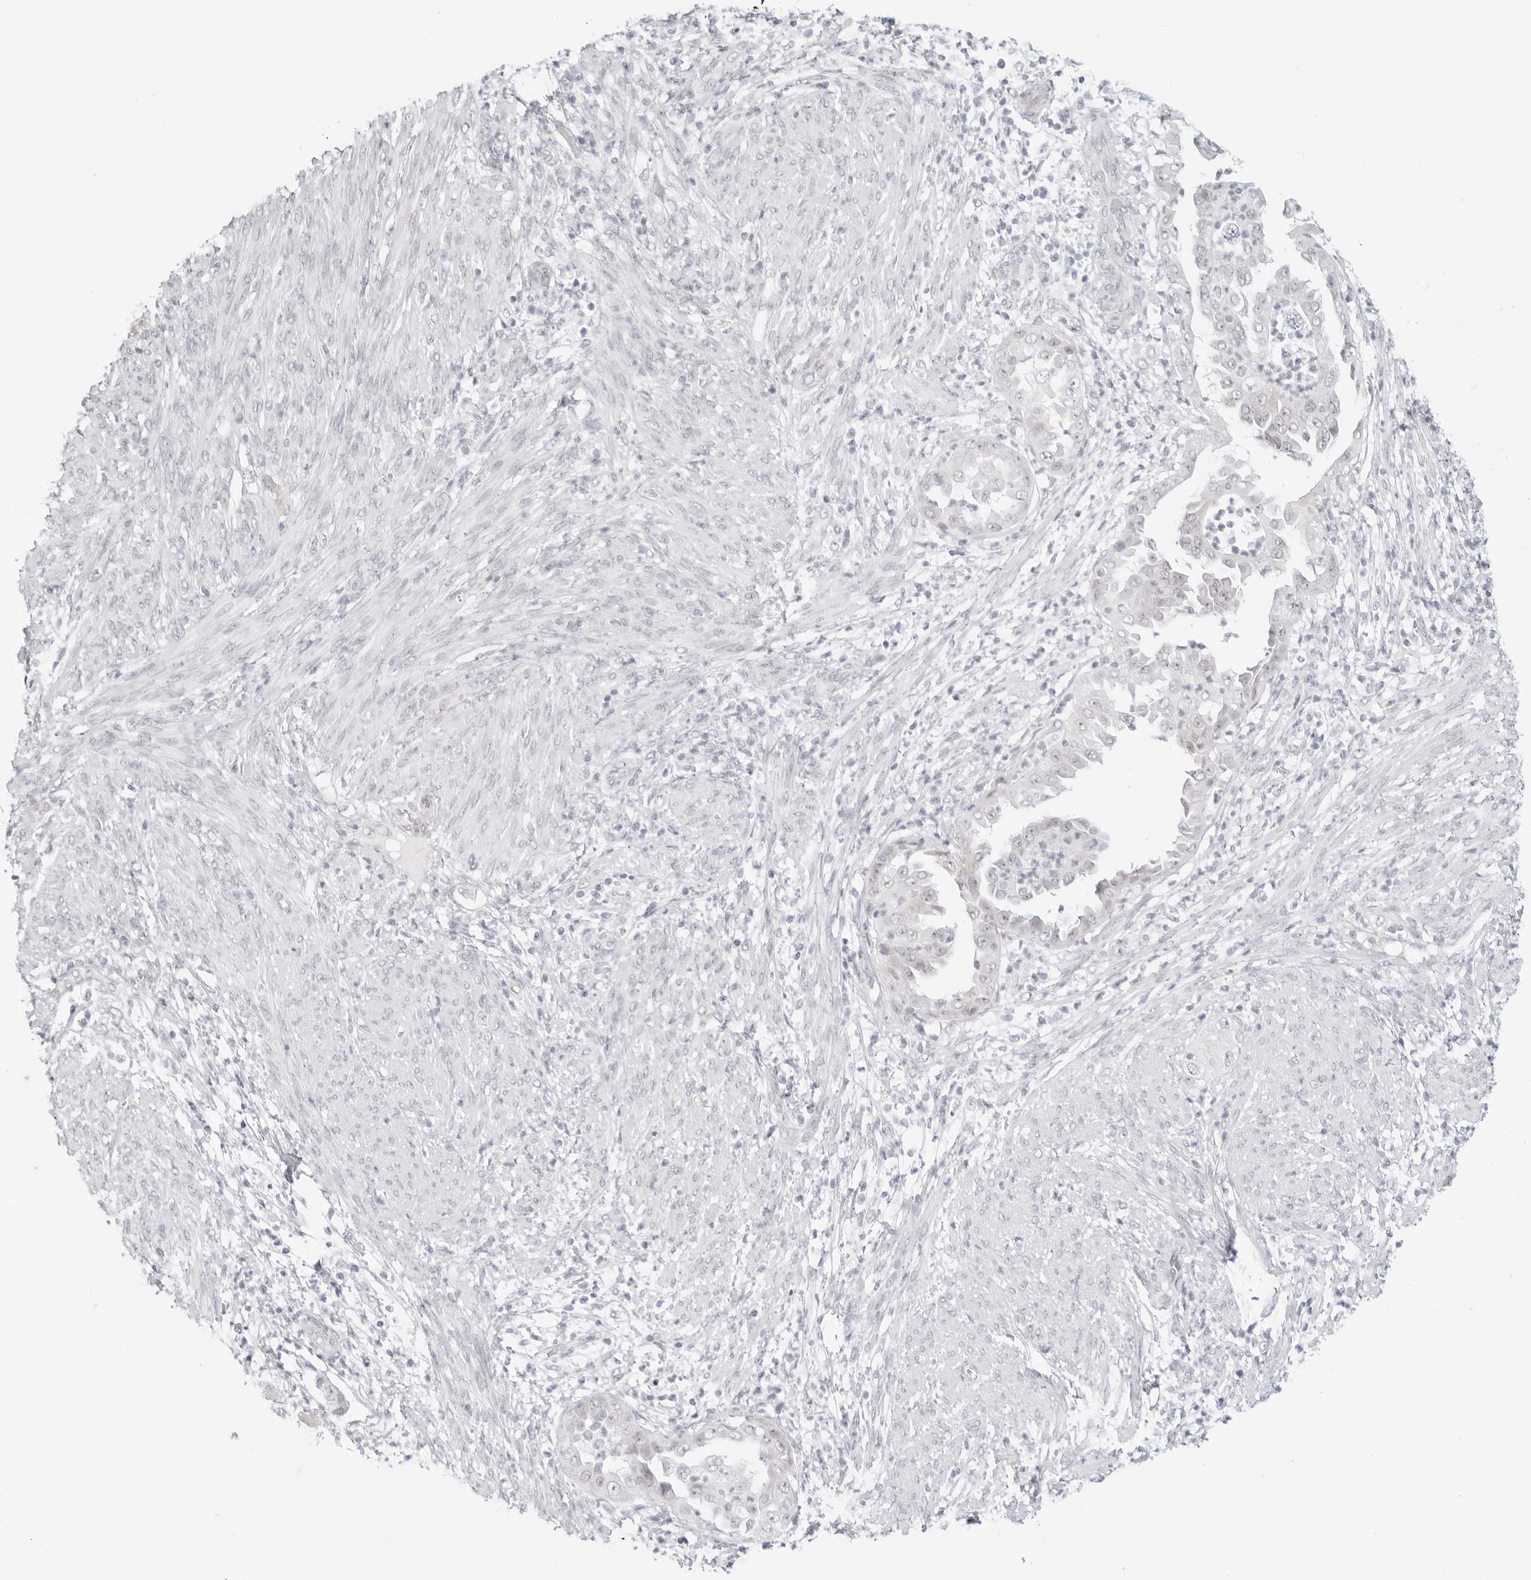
{"staining": {"intensity": "negative", "quantity": "none", "location": "none"}, "tissue": "endometrial cancer", "cell_type": "Tumor cells", "image_type": "cancer", "snomed": [{"axis": "morphology", "description": "Adenocarcinoma, NOS"}, {"axis": "topography", "description": "Endometrium"}], "caption": "Human adenocarcinoma (endometrial) stained for a protein using immunohistochemistry displays no staining in tumor cells.", "gene": "MED18", "patient": {"sex": "female", "age": 85}}